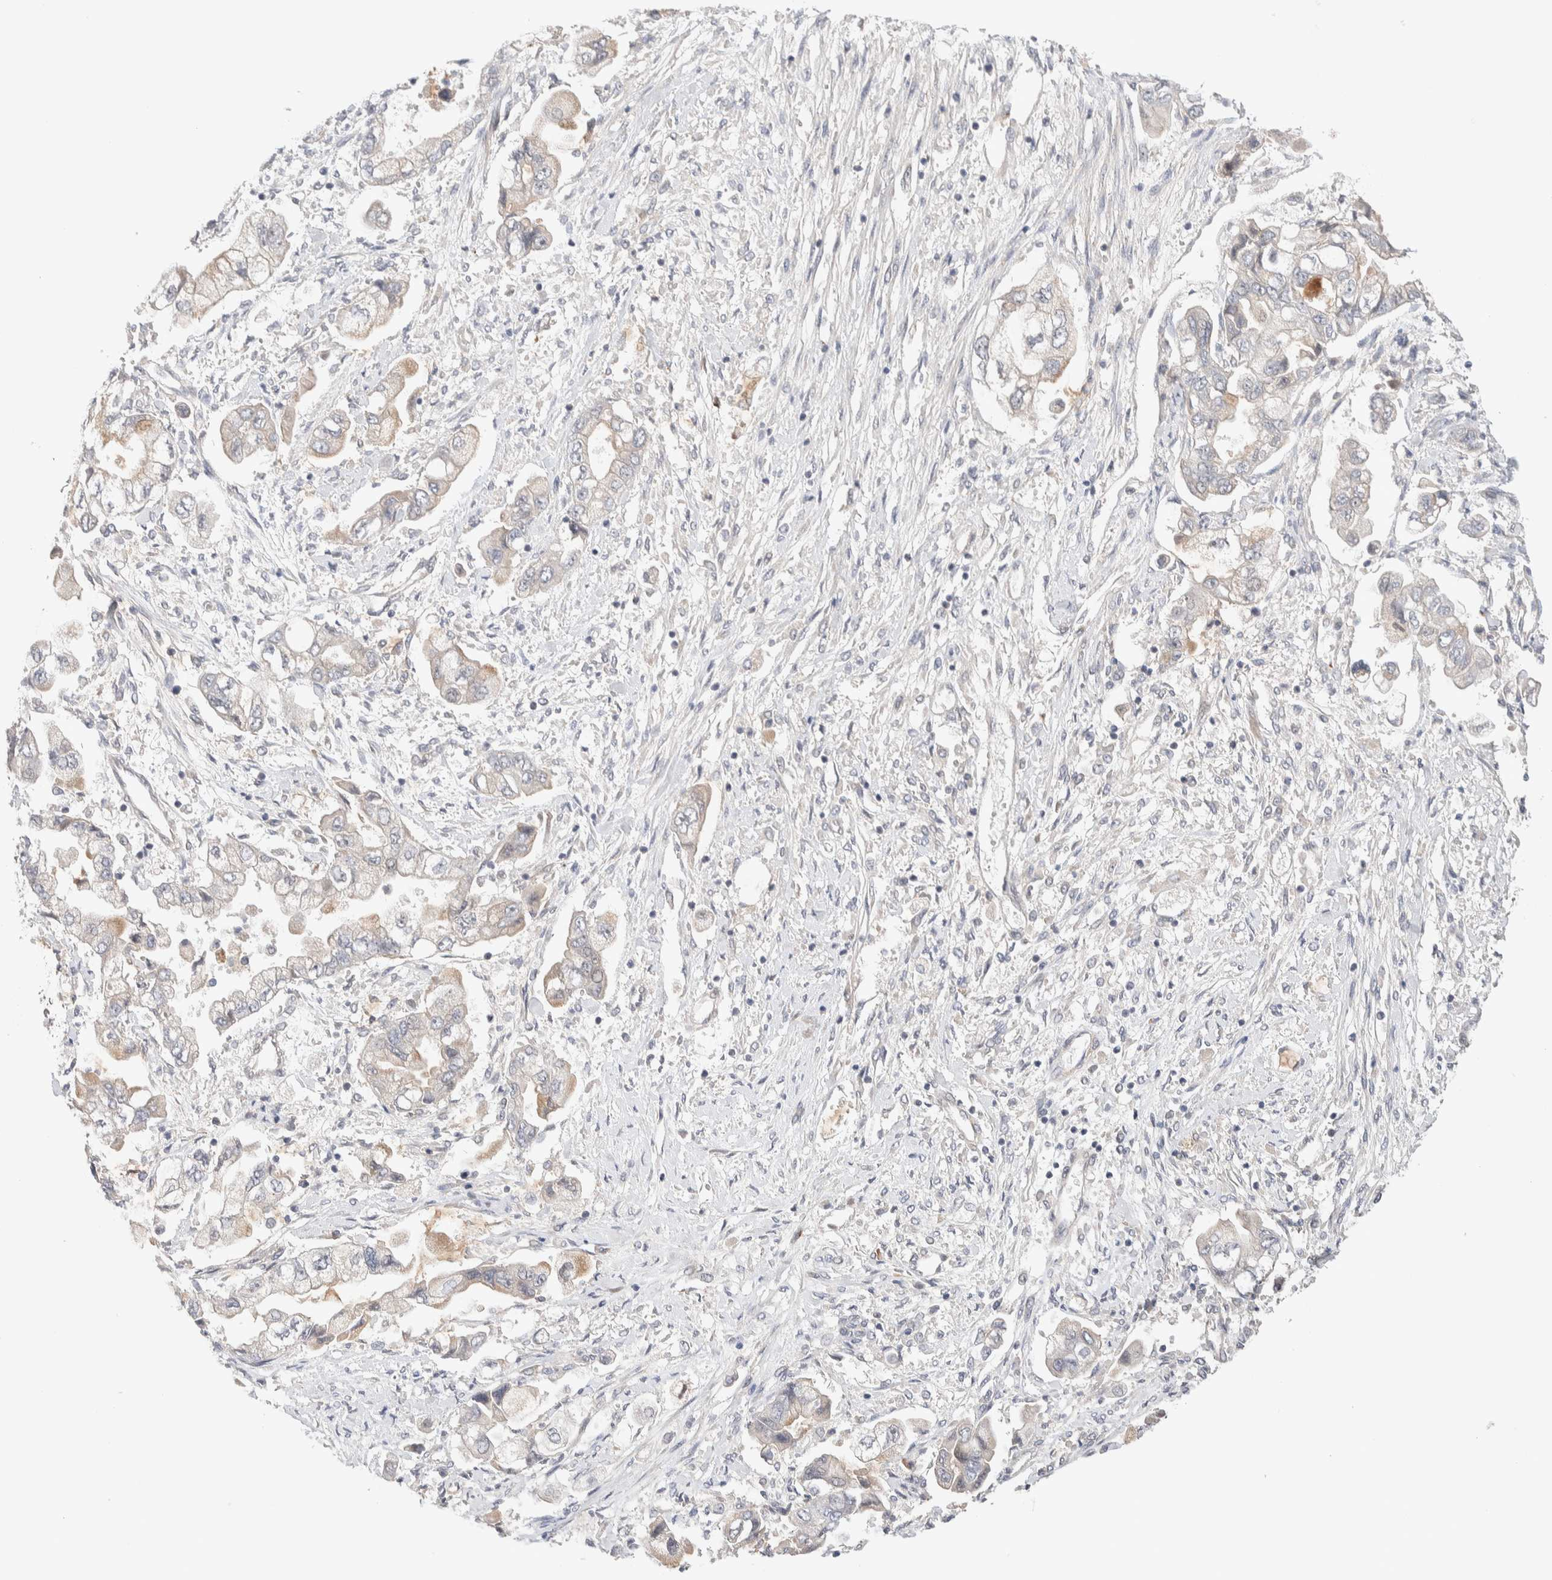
{"staining": {"intensity": "weak", "quantity": "<25%", "location": "cytoplasmic/membranous"}, "tissue": "stomach cancer", "cell_type": "Tumor cells", "image_type": "cancer", "snomed": [{"axis": "morphology", "description": "Normal tissue, NOS"}, {"axis": "morphology", "description": "Adenocarcinoma, NOS"}, {"axis": "topography", "description": "Stomach"}], "caption": "Immunohistochemistry photomicrograph of neoplastic tissue: stomach cancer stained with DAB reveals no significant protein expression in tumor cells. (Stains: DAB (3,3'-diaminobenzidine) immunohistochemistry with hematoxylin counter stain, Microscopy: brightfield microscopy at high magnification).", "gene": "PRDM15", "patient": {"sex": "male", "age": 62}}